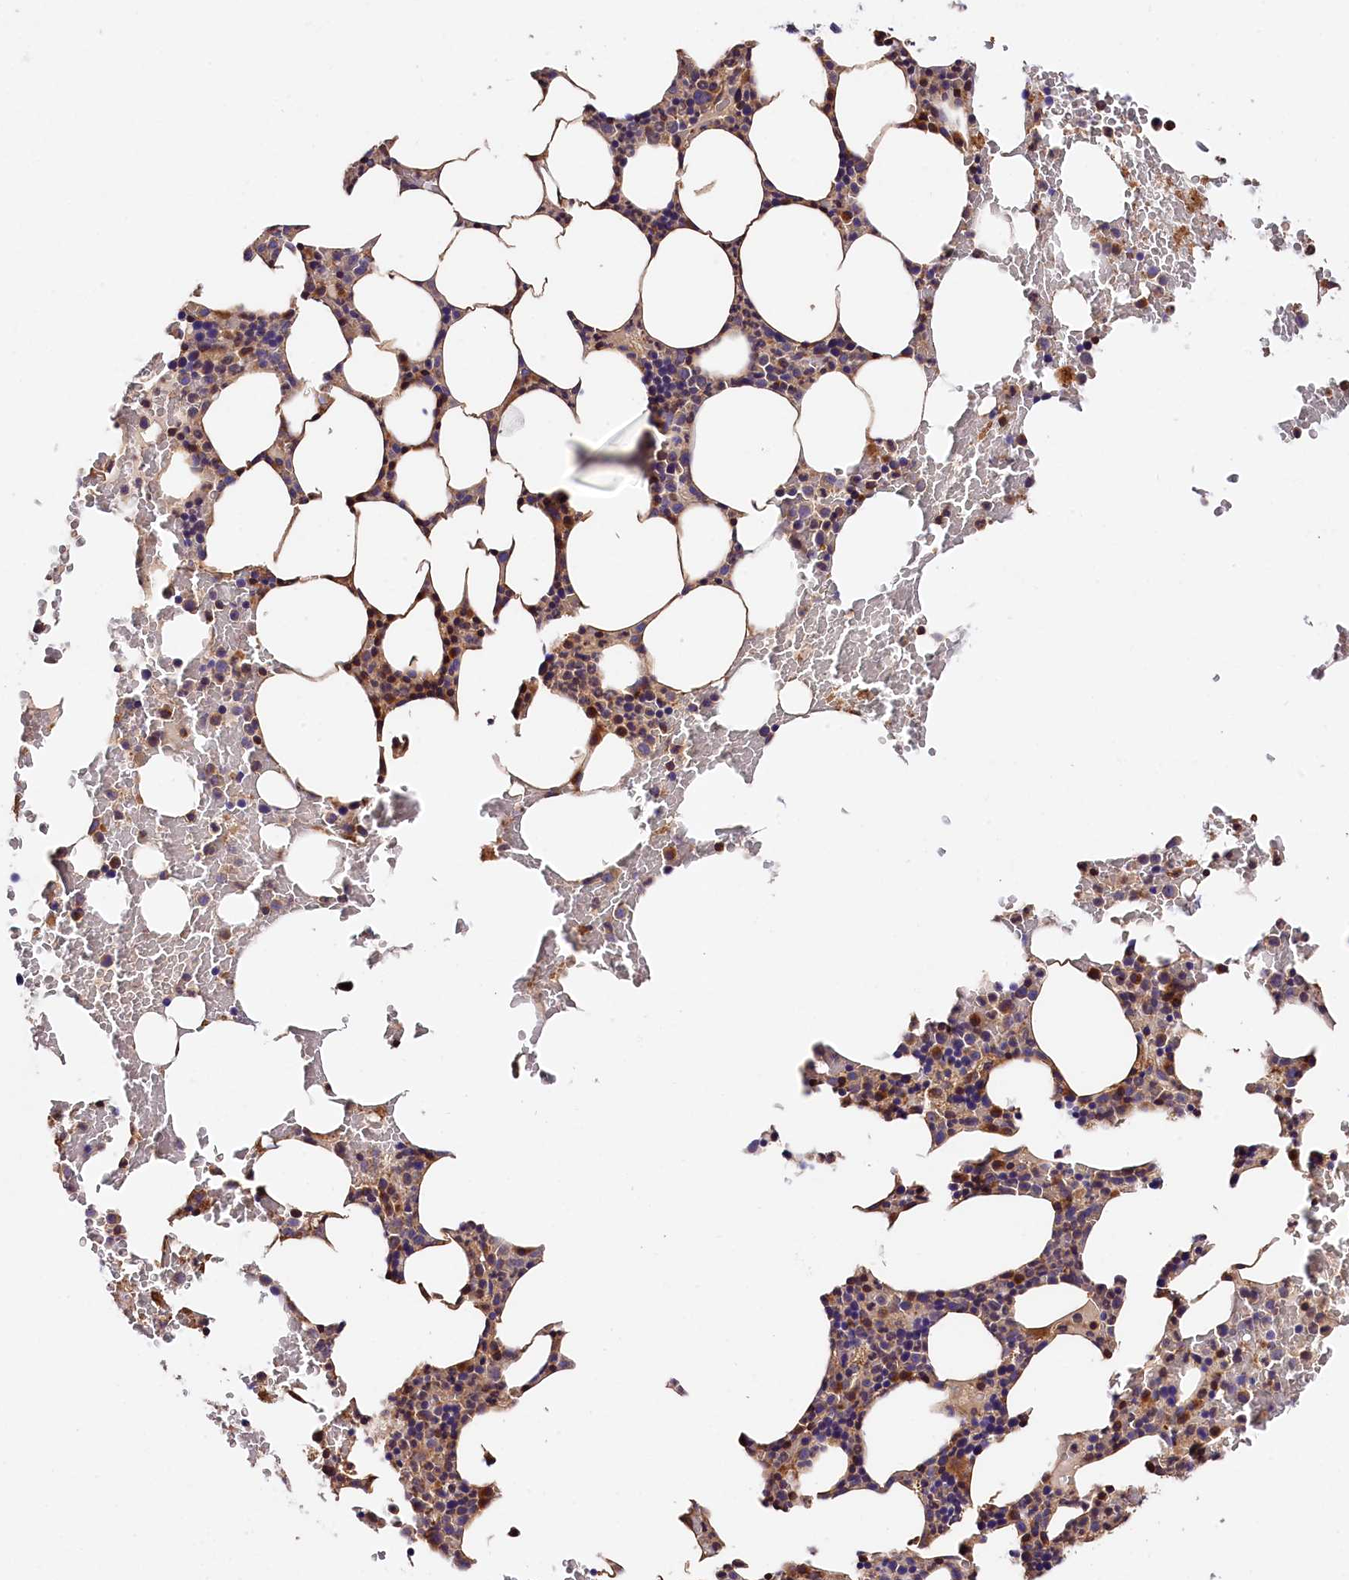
{"staining": {"intensity": "moderate", "quantity": "<25%", "location": "nuclear"}, "tissue": "bone marrow", "cell_type": "Hematopoietic cells", "image_type": "normal", "snomed": [{"axis": "morphology", "description": "Normal tissue, NOS"}, {"axis": "morphology", "description": "Inflammation, NOS"}, {"axis": "topography", "description": "Bone marrow"}], "caption": "Protein staining of benign bone marrow shows moderate nuclear expression in approximately <25% of hematopoietic cells. Nuclei are stained in blue.", "gene": "KPTN", "patient": {"sex": "female", "age": 78}}